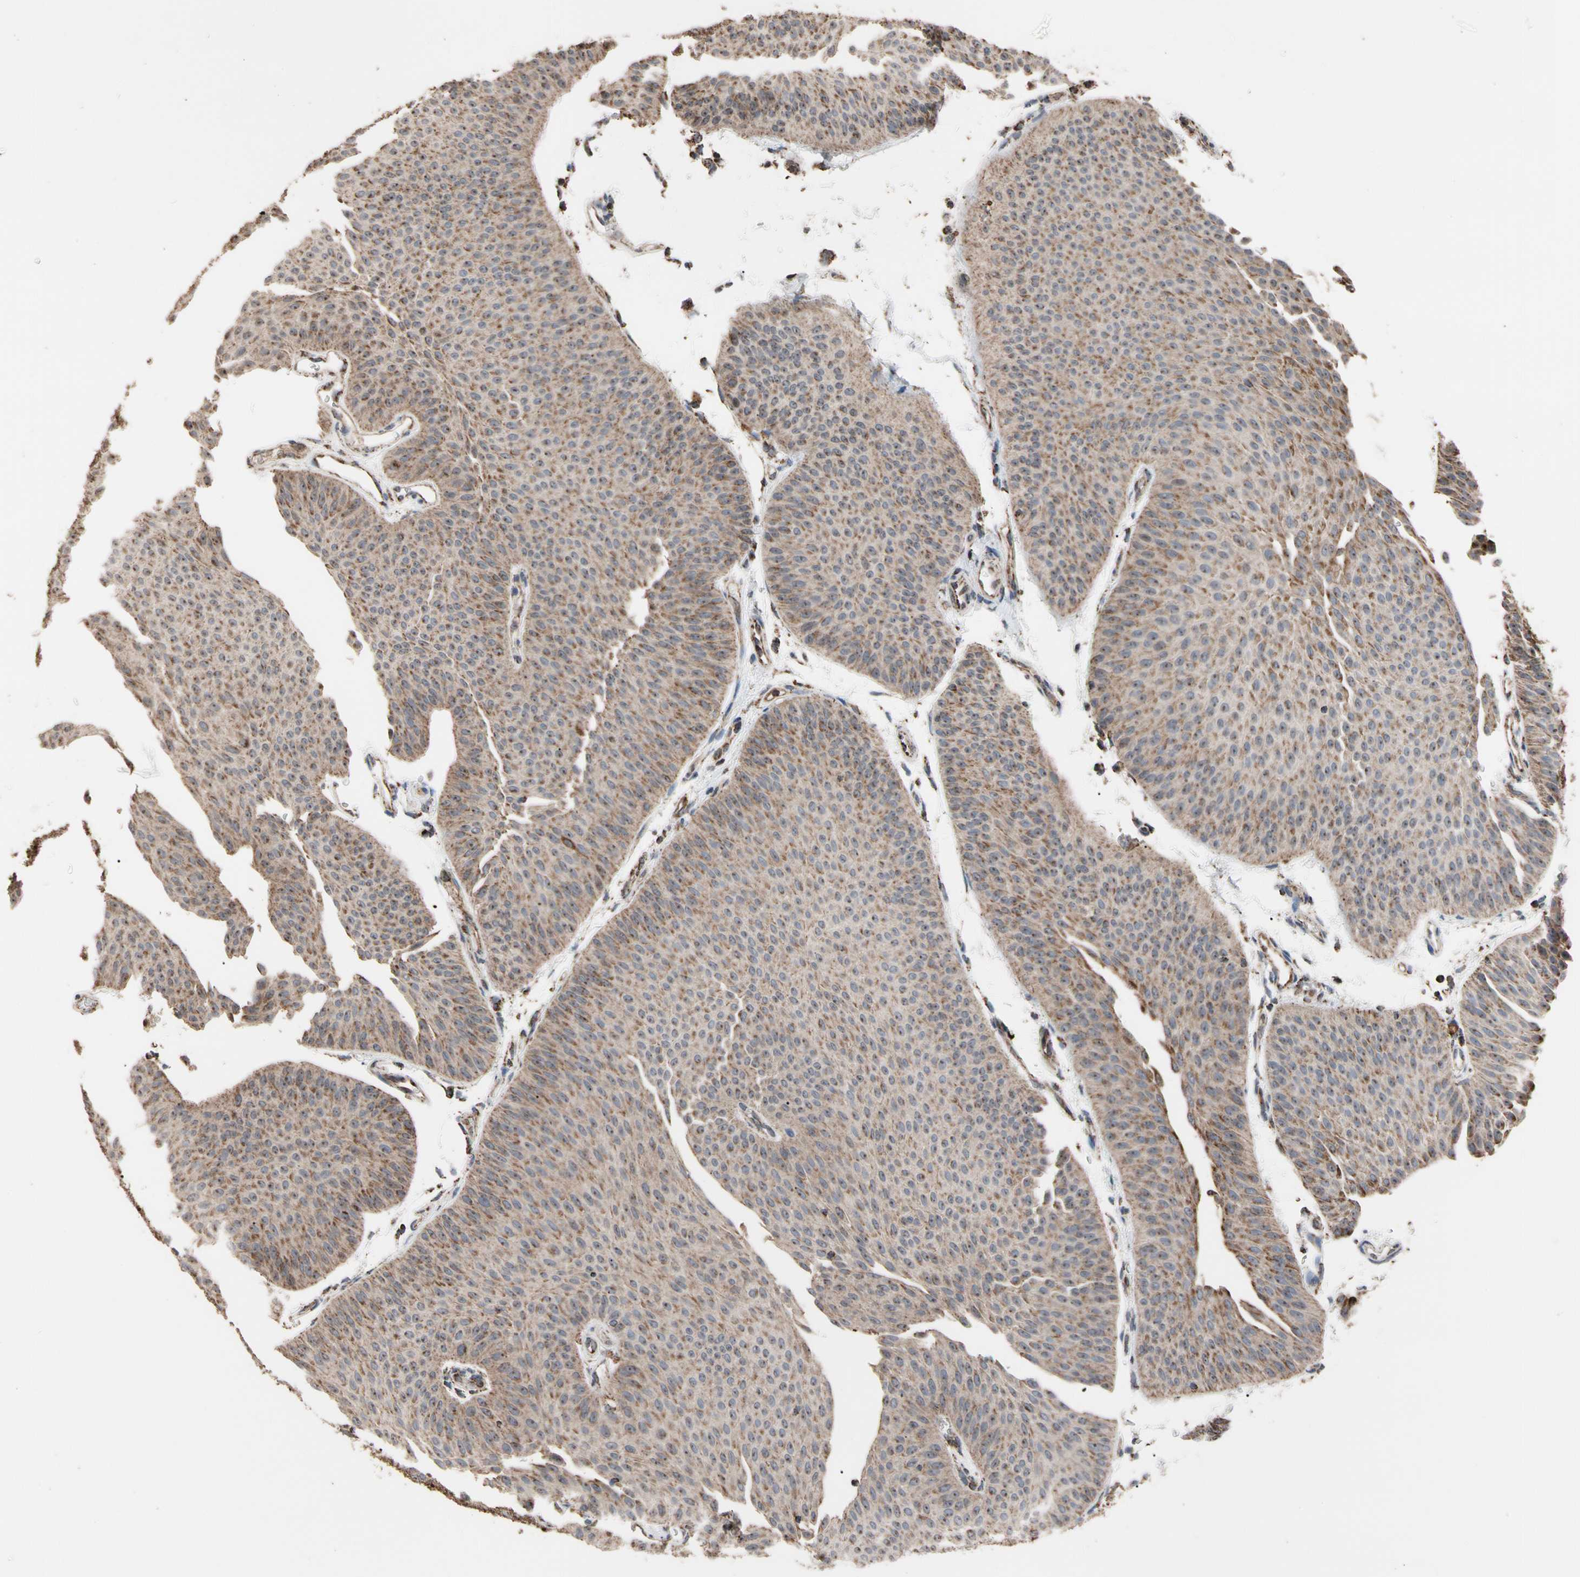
{"staining": {"intensity": "moderate", "quantity": ">75%", "location": "cytoplasmic/membranous"}, "tissue": "urothelial cancer", "cell_type": "Tumor cells", "image_type": "cancer", "snomed": [{"axis": "morphology", "description": "Urothelial carcinoma, Low grade"}, {"axis": "topography", "description": "Urinary bladder"}], "caption": "Immunohistochemical staining of human low-grade urothelial carcinoma shows medium levels of moderate cytoplasmic/membranous positivity in about >75% of tumor cells.", "gene": "FAM110B", "patient": {"sex": "female", "age": 60}}